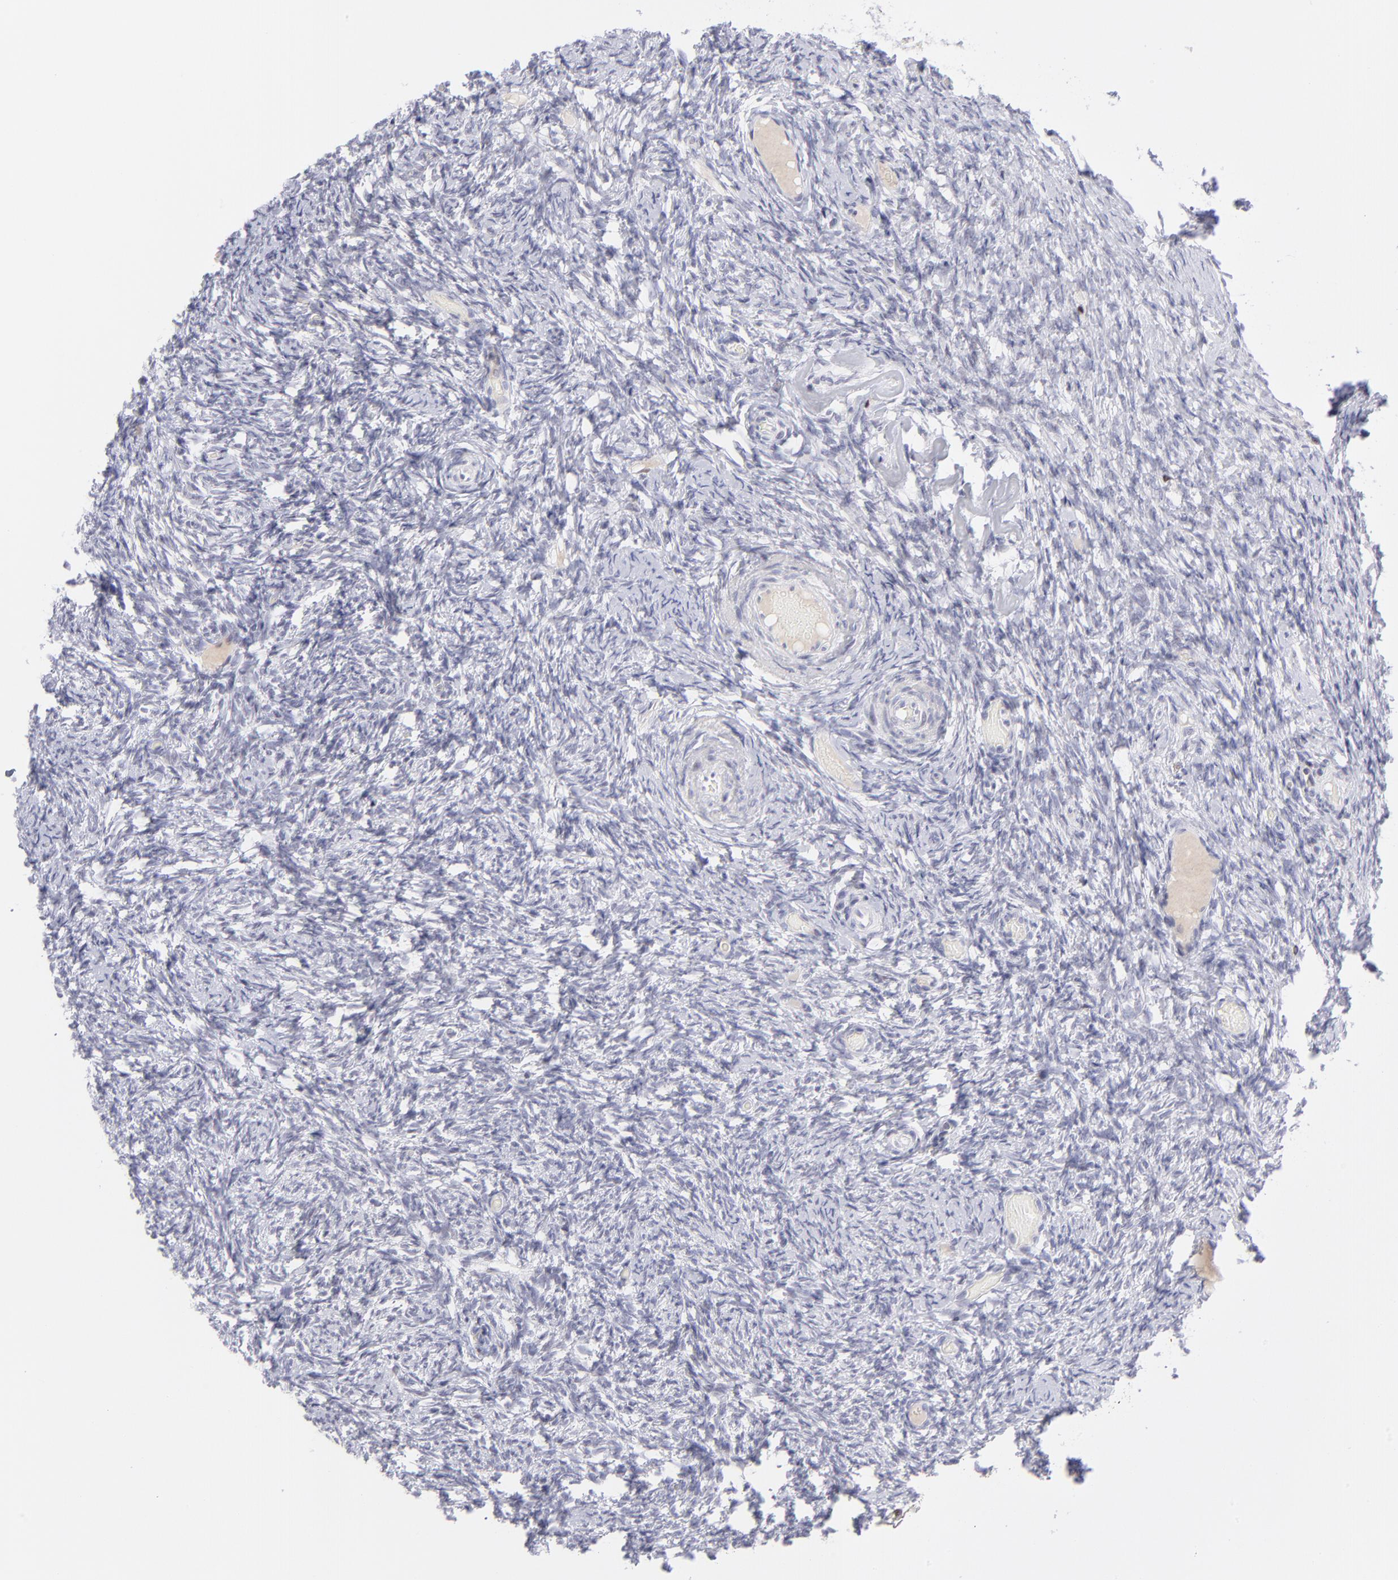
{"staining": {"intensity": "negative", "quantity": "none", "location": "none"}, "tissue": "ovary", "cell_type": "Ovarian stroma cells", "image_type": "normal", "snomed": [{"axis": "morphology", "description": "Normal tissue, NOS"}, {"axis": "topography", "description": "Ovary"}], "caption": "The image displays no staining of ovarian stroma cells in unremarkable ovary.", "gene": "CDC25C", "patient": {"sex": "female", "age": 60}}